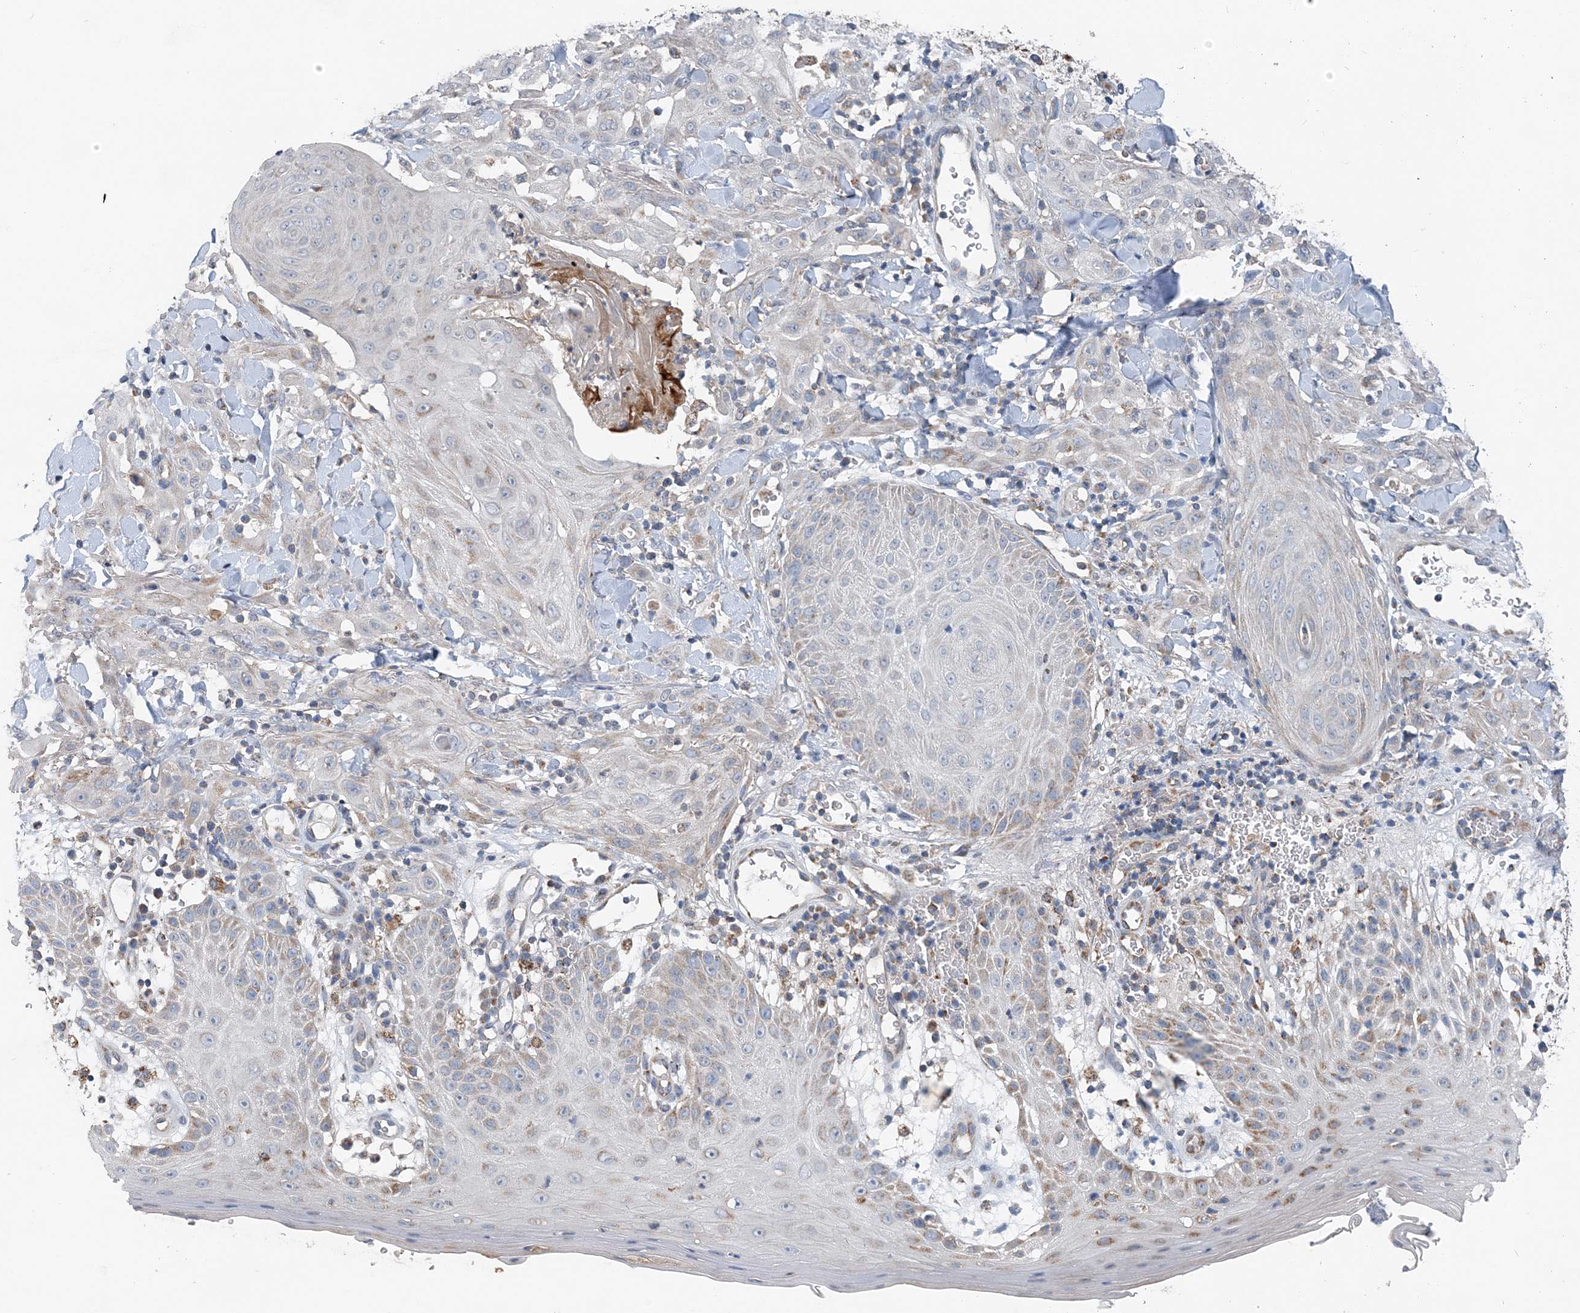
{"staining": {"intensity": "negative", "quantity": "none", "location": "none"}, "tissue": "skin cancer", "cell_type": "Tumor cells", "image_type": "cancer", "snomed": [{"axis": "morphology", "description": "Squamous cell carcinoma, NOS"}, {"axis": "topography", "description": "Skin"}], "caption": "This is an immunohistochemistry photomicrograph of skin cancer (squamous cell carcinoma). There is no expression in tumor cells.", "gene": "SPRY2", "patient": {"sex": "male", "age": 24}}